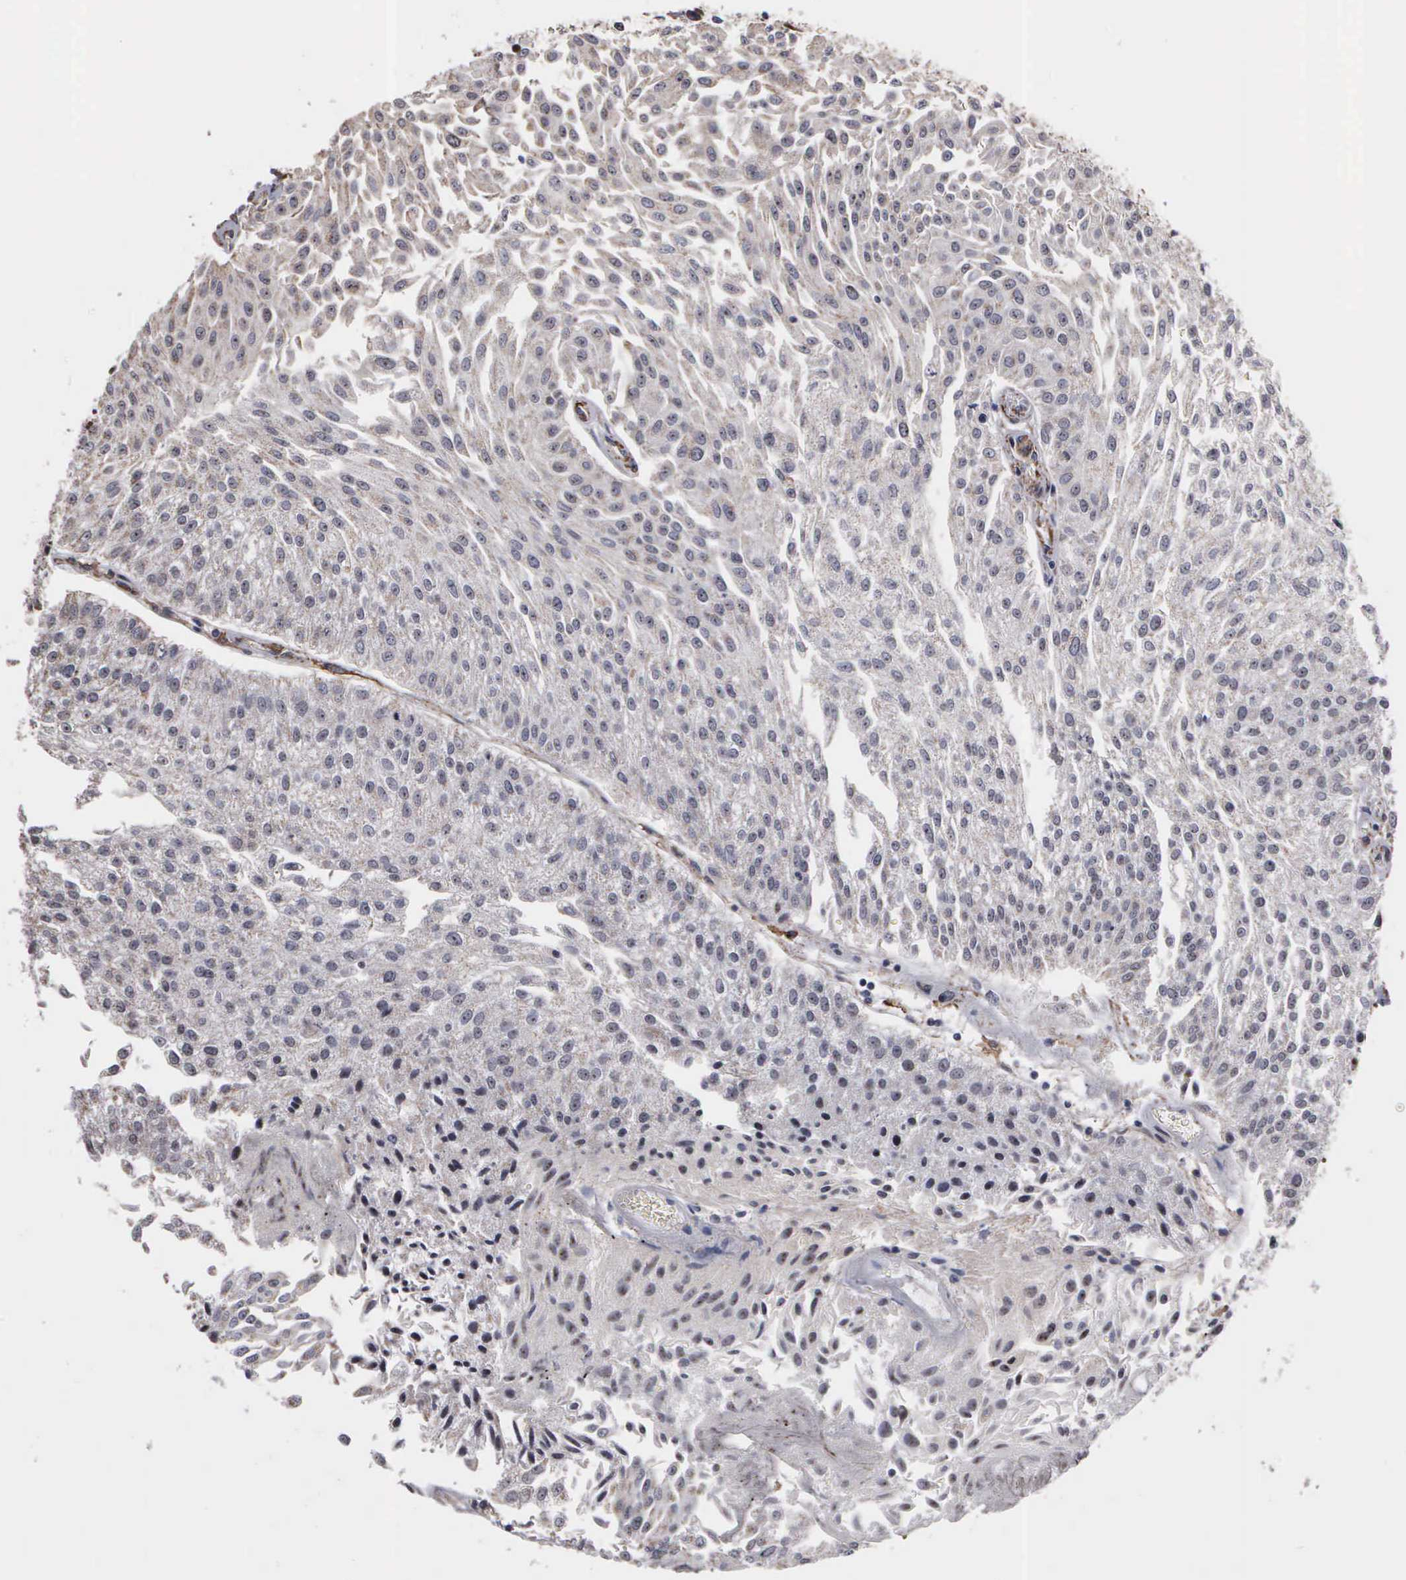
{"staining": {"intensity": "weak", "quantity": "<25%", "location": "cytoplasmic/membranous,nuclear"}, "tissue": "urothelial cancer", "cell_type": "Tumor cells", "image_type": "cancer", "snomed": [{"axis": "morphology", "description": "Urothelial carcinoma, Low grade"}, {"axis": "topography", "description": "Urinary bladder"}], "caption": "The photomicrograph displays no significant positivity in tumor cells of urothelial cancer.", "gene": "NGDN", "patient": {"sex": "male", "age": 86}}